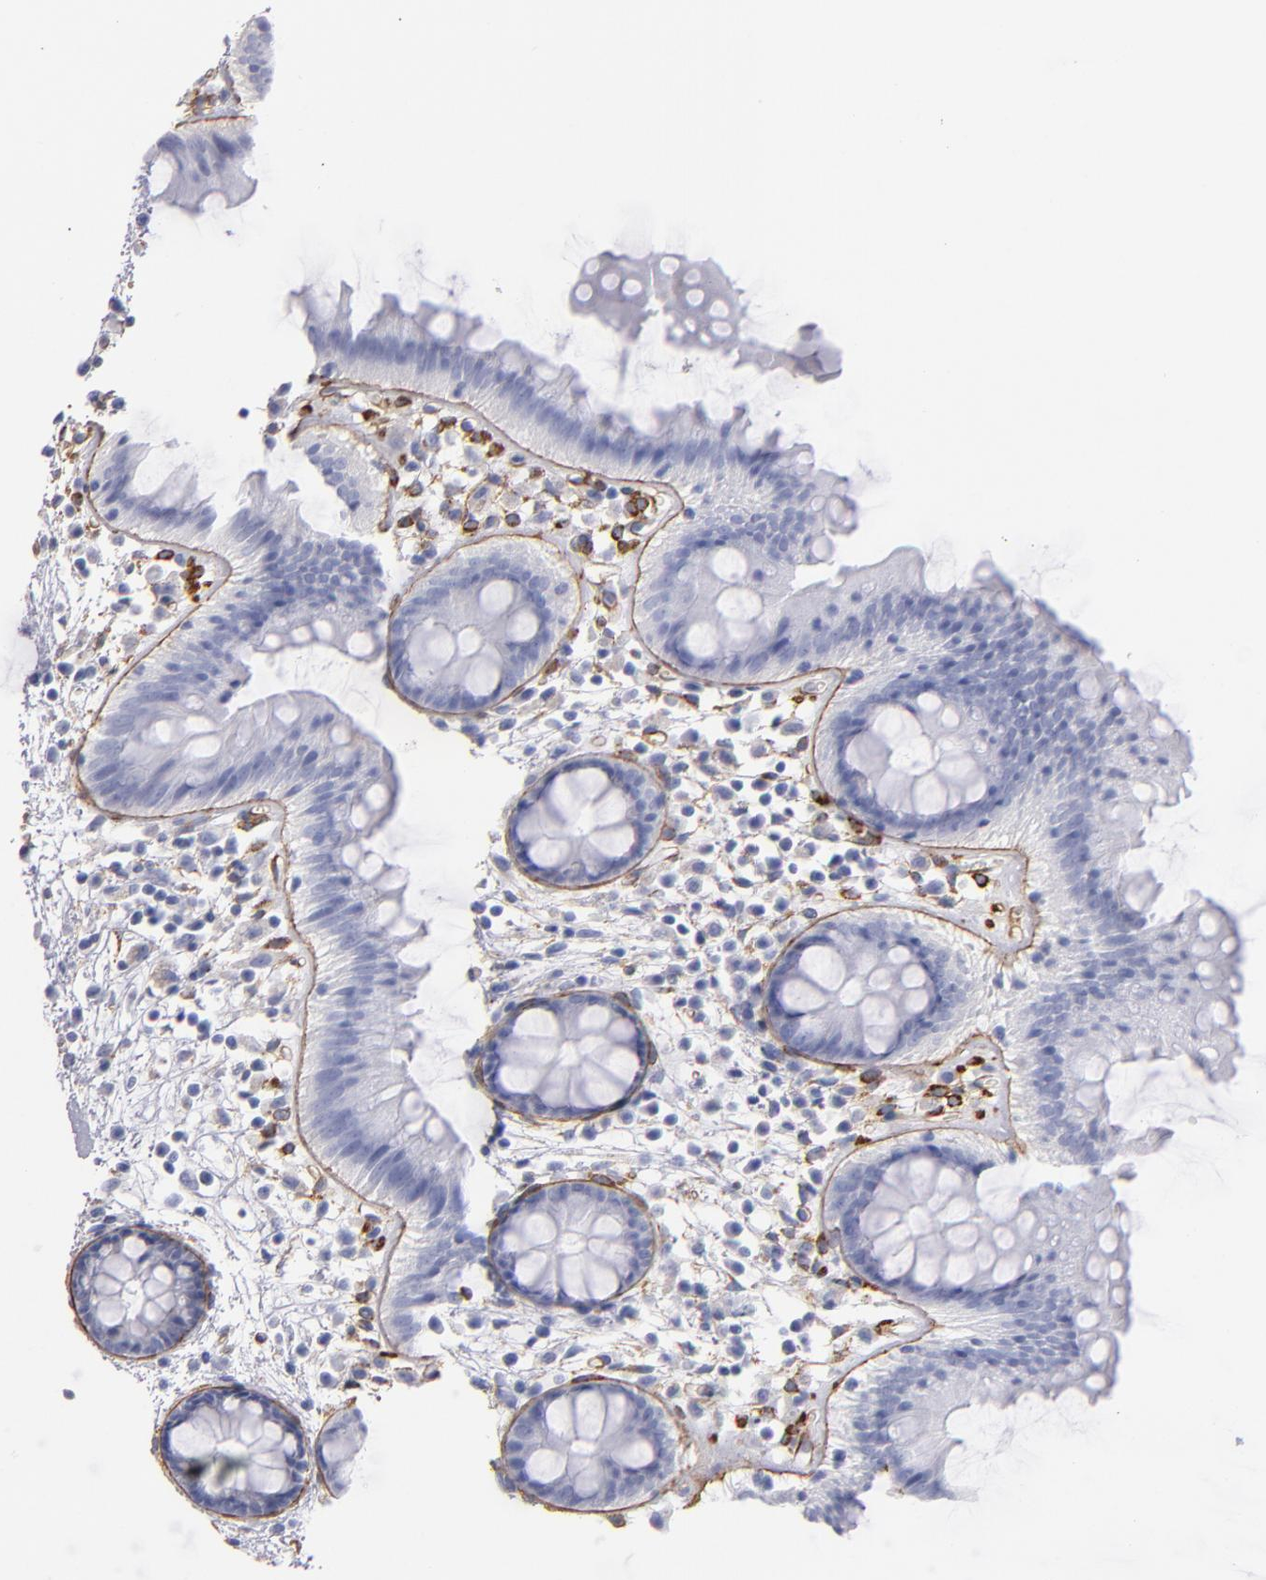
{"staining": {"intensity": "moderate", "quantity": ">75%", "location": "cytoplasmic/membranous"}, "tissue": "colon", "cell_type": "Endothelial cells", "image_type": "normal", "snomed": [{"axis": "morphology", "description": "Normal tissue, NOS"}, {"axis": "topography", "description": "Smooth muscle"}, {"axis": "topography", "description": "Colon"}], "caption": "Immunohistochemistry (DAB) staining of unremarkable human colon demonstrates moderate cytoplasmic/membranous protein expression in about >75% of endothelial cells.", "gene": "LAMC1", "patient": {"sex": "male", "age": 67}}